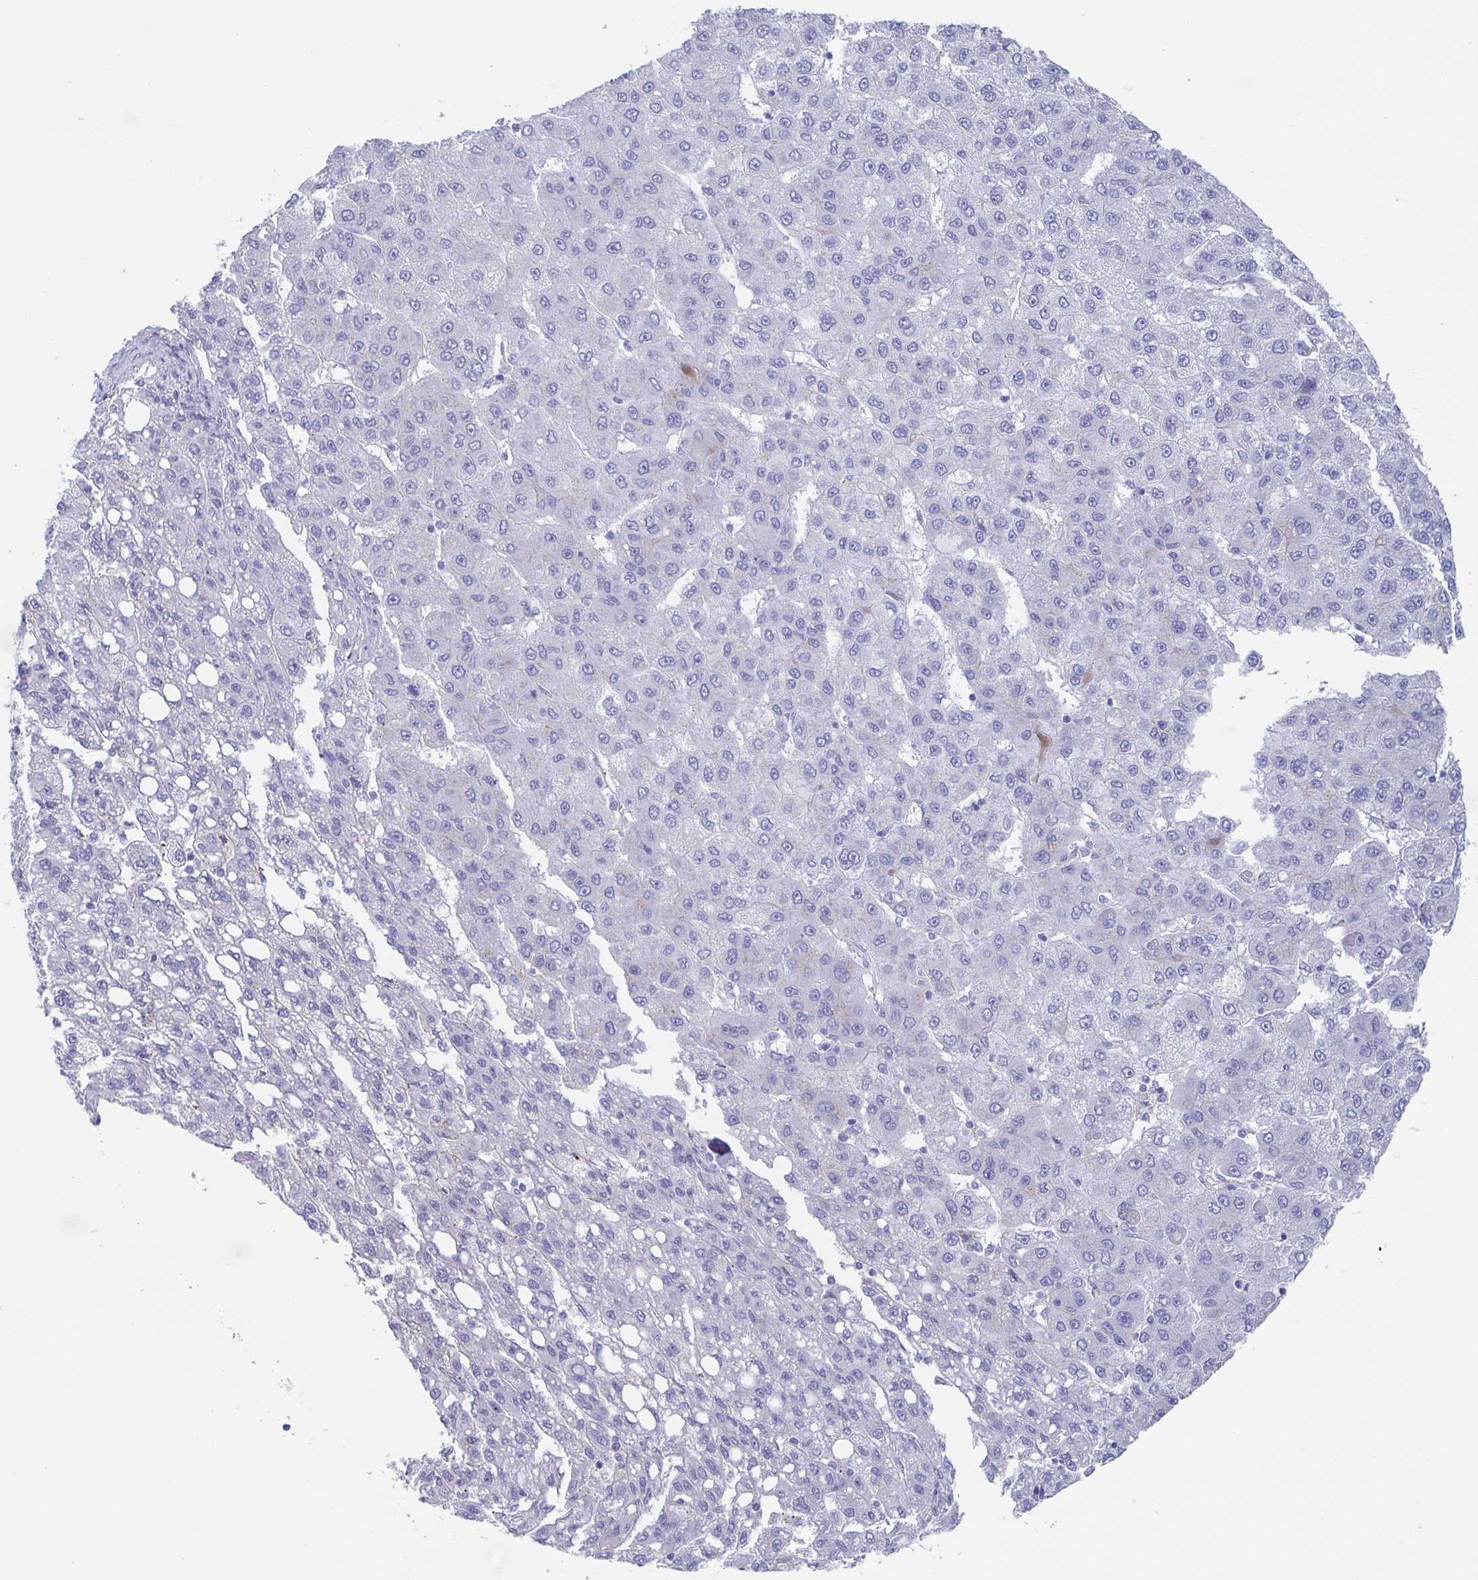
{"staining": {"intensity": "negative", "quantity": "none", "location": "none"}, "tissue": "liver cancer", "cell_type": "Tumor cells", "image_type": "cancer", "snomed": [{"axis": "morphology", "description": "Carcinoma, Hepatocellular, NOS"}, {"axis": "topography", "description": "Liver"}], "caption": "Tumor cells are negative for brown protein staining in liver cancer (hepatocellular carcinoma).", "gene": "CHMP5", "patient": {"sex": "female", "age": 82}}